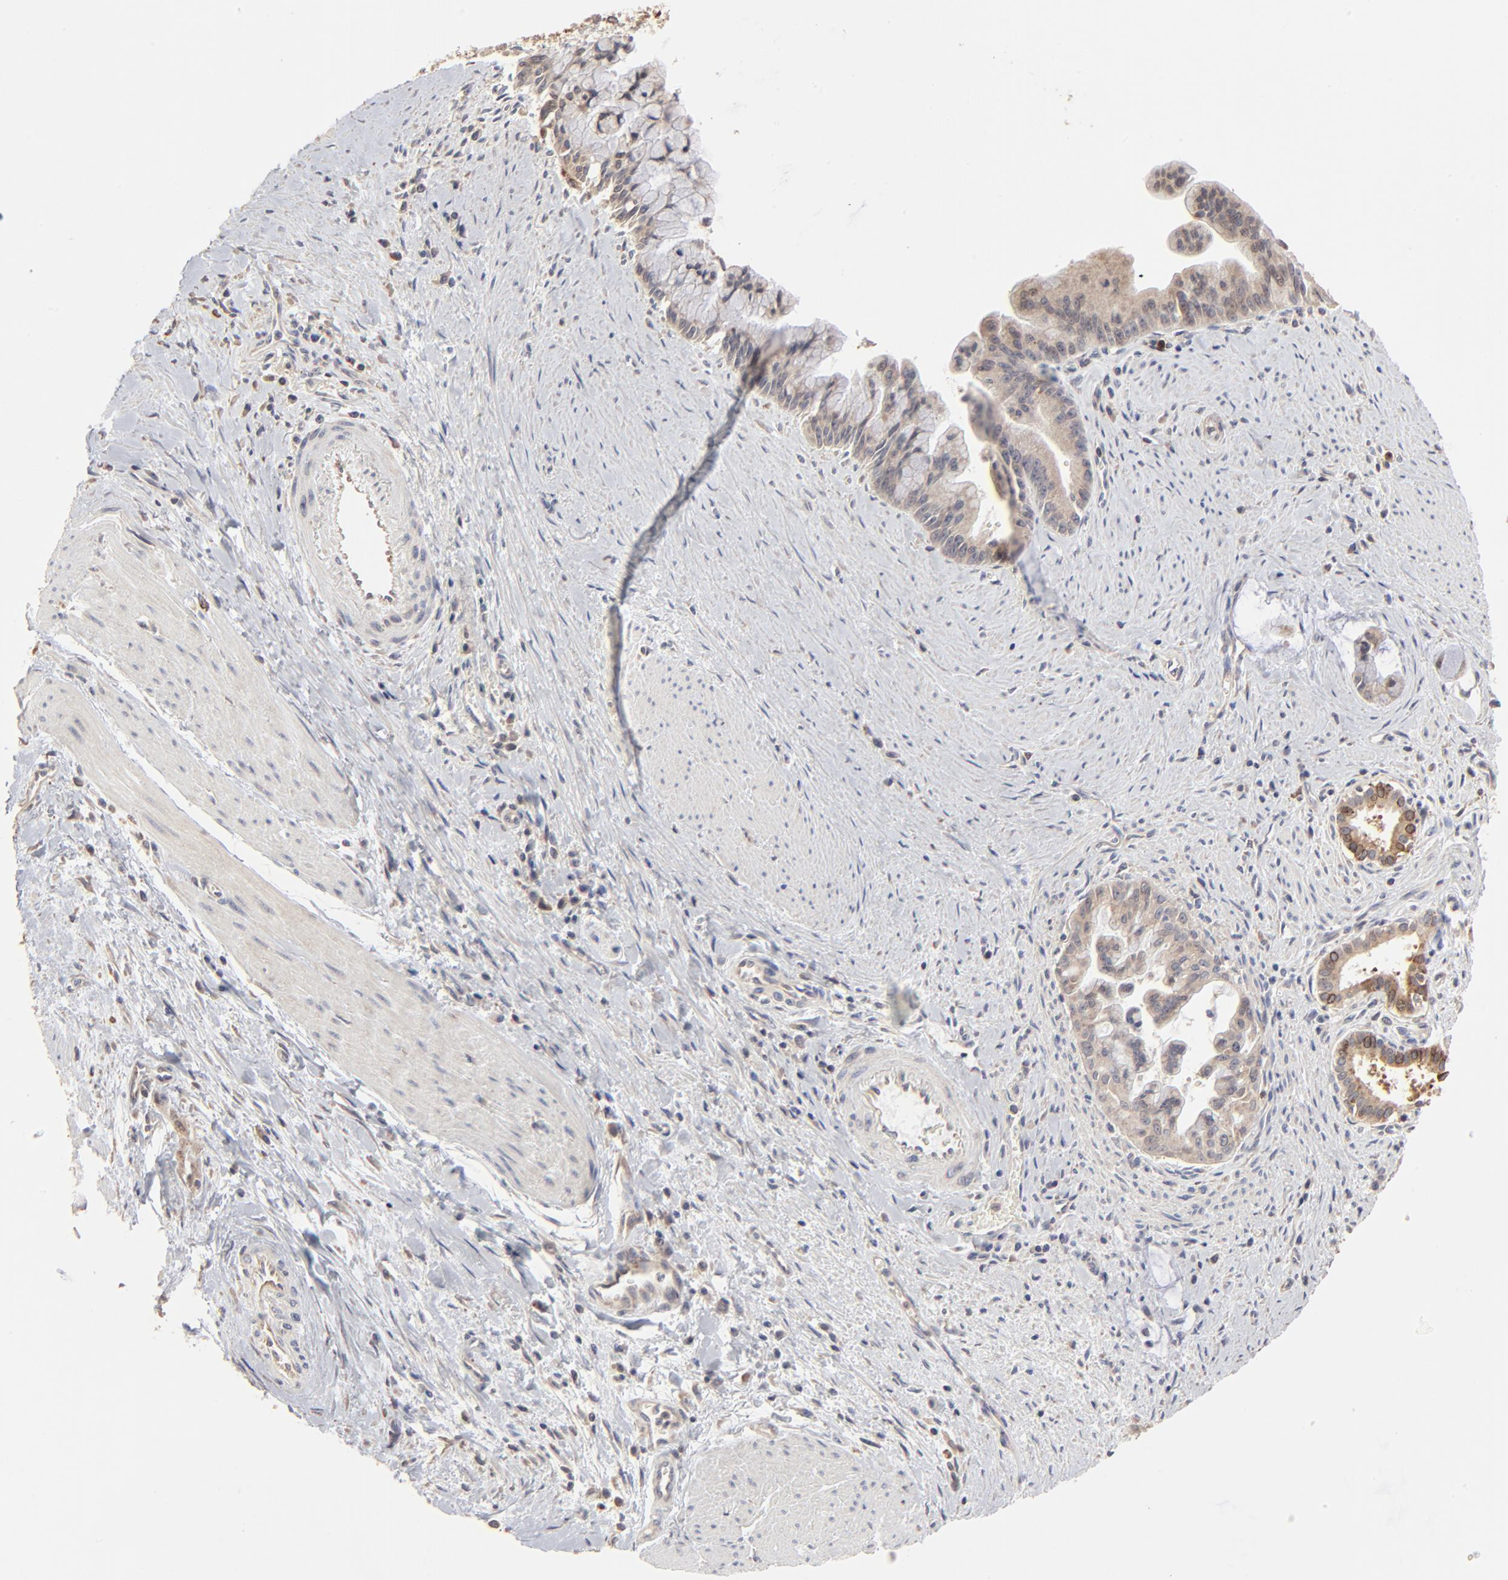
{"staining": {"intensity": "weak", "quantity": "25%-75%", "location": "cytoplasmic/membranous"}, "tissue": "pancreatic cancer", "cell_type": "Tumor cells", "image_type": "cancer", "snomed": [{"axis": "morphology", "description": "Adenocarcinoma, NOS"}, {"axis": "topography", "description": "Pancreas"}], "caption": "There is low levels of weak cytoplasmic/membranous expression in tumor cells of adenocarcinoma (pancreatic), as demonstrated by immunohistochemical staining (brown color).", "gene": "RNF213", "patient": {"sex": "male", "age": 59}}